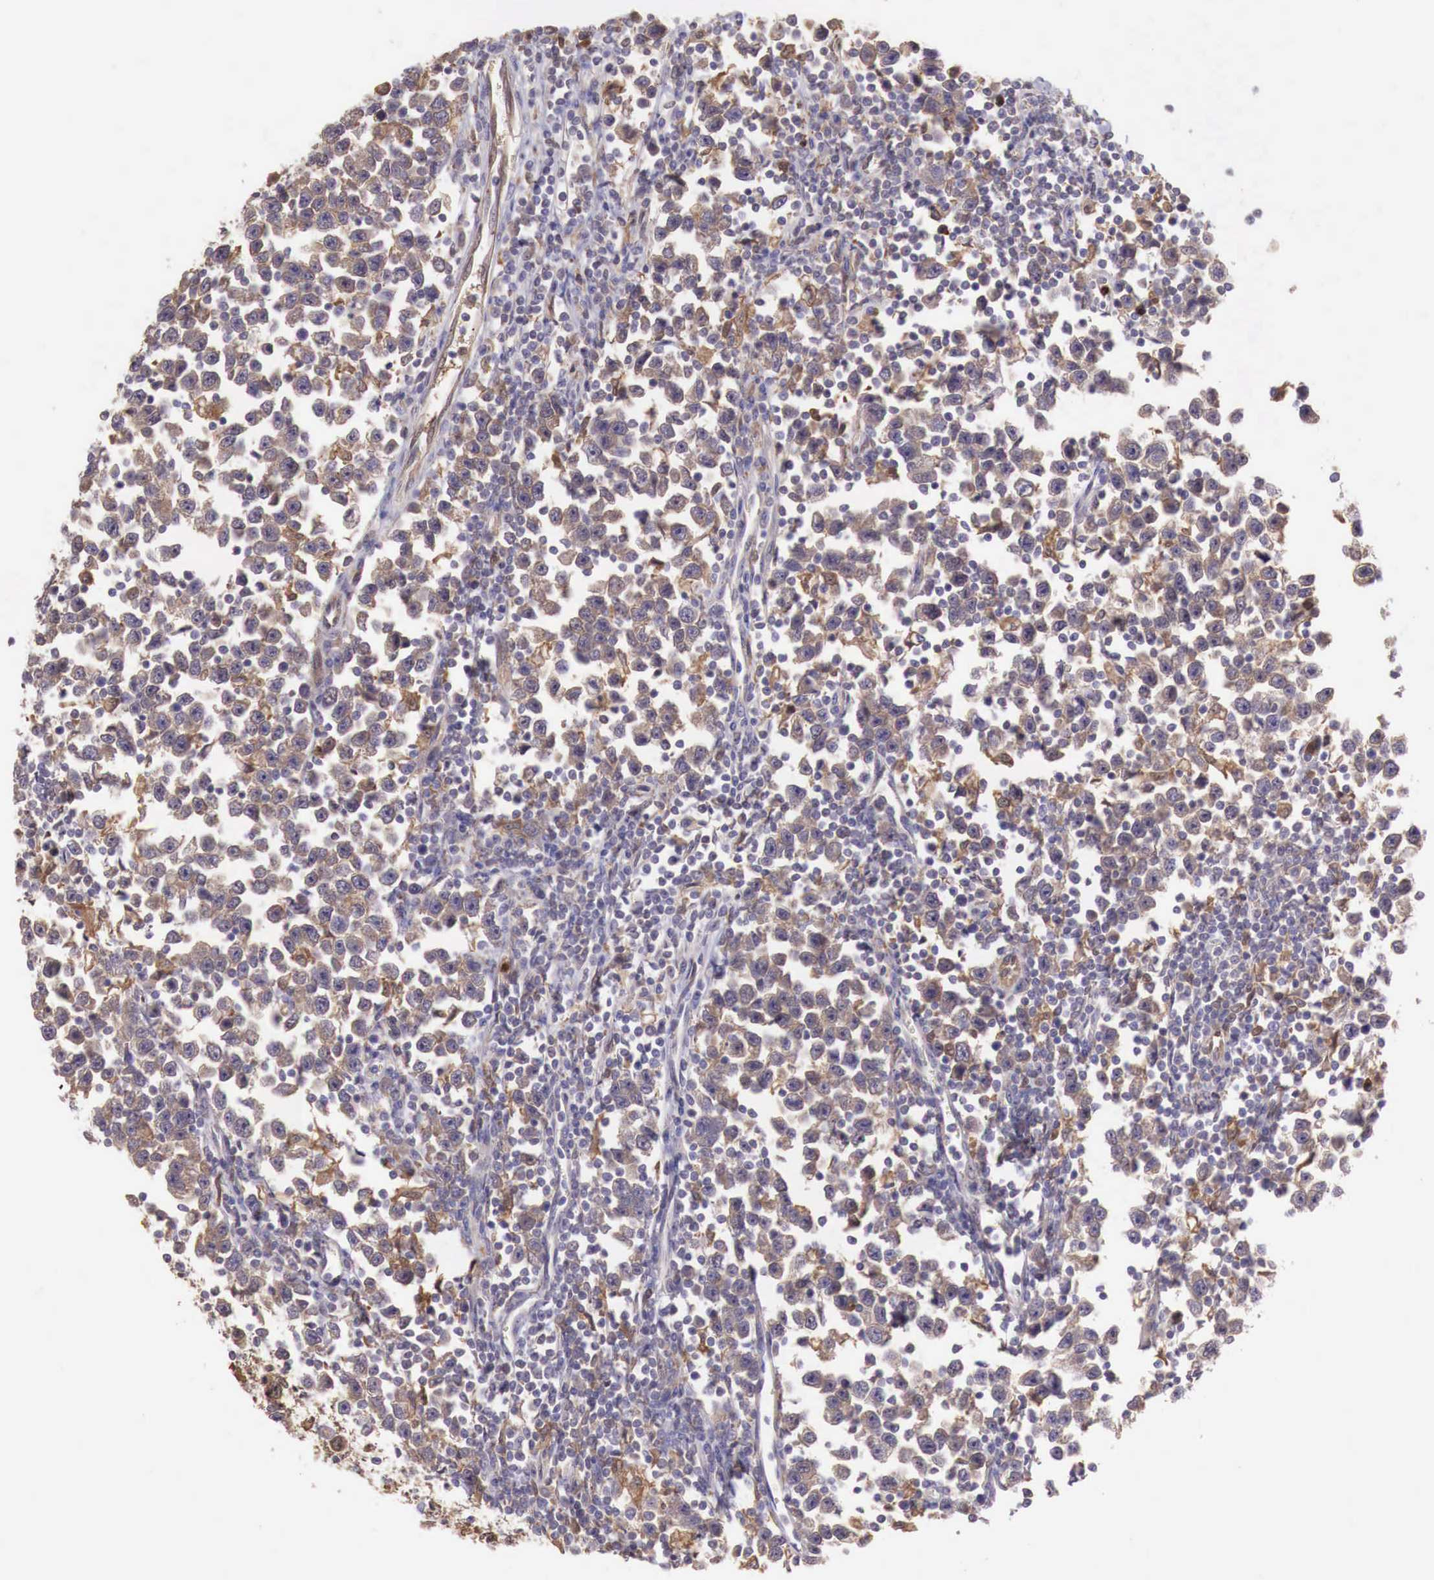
{"staining": {"intensity": "weak", "quantity": ">75%", "location": "cytoplasmic/membranous"}, "tissue": "testis cancer", "cell_type": "Tumor cells", "image_type": "cancer", "snomed": [{"axis": "morphology", "description": "Seminoma, NOS"}, {"axis": "topography", "description": "Testis"}], "caption": "IHC of testis cancer (seminoma) displays low levels of weak cytoplasmic/membranous expression in approximately >75% of tumor cells. The staining was performed using DAB to visualize the protein expression in brown, while the nuclei were stained in blue with hematoxylin (Magnification: 20x).", "gene": "GAB2", "patient": {"sex": "male", "age": 43}}